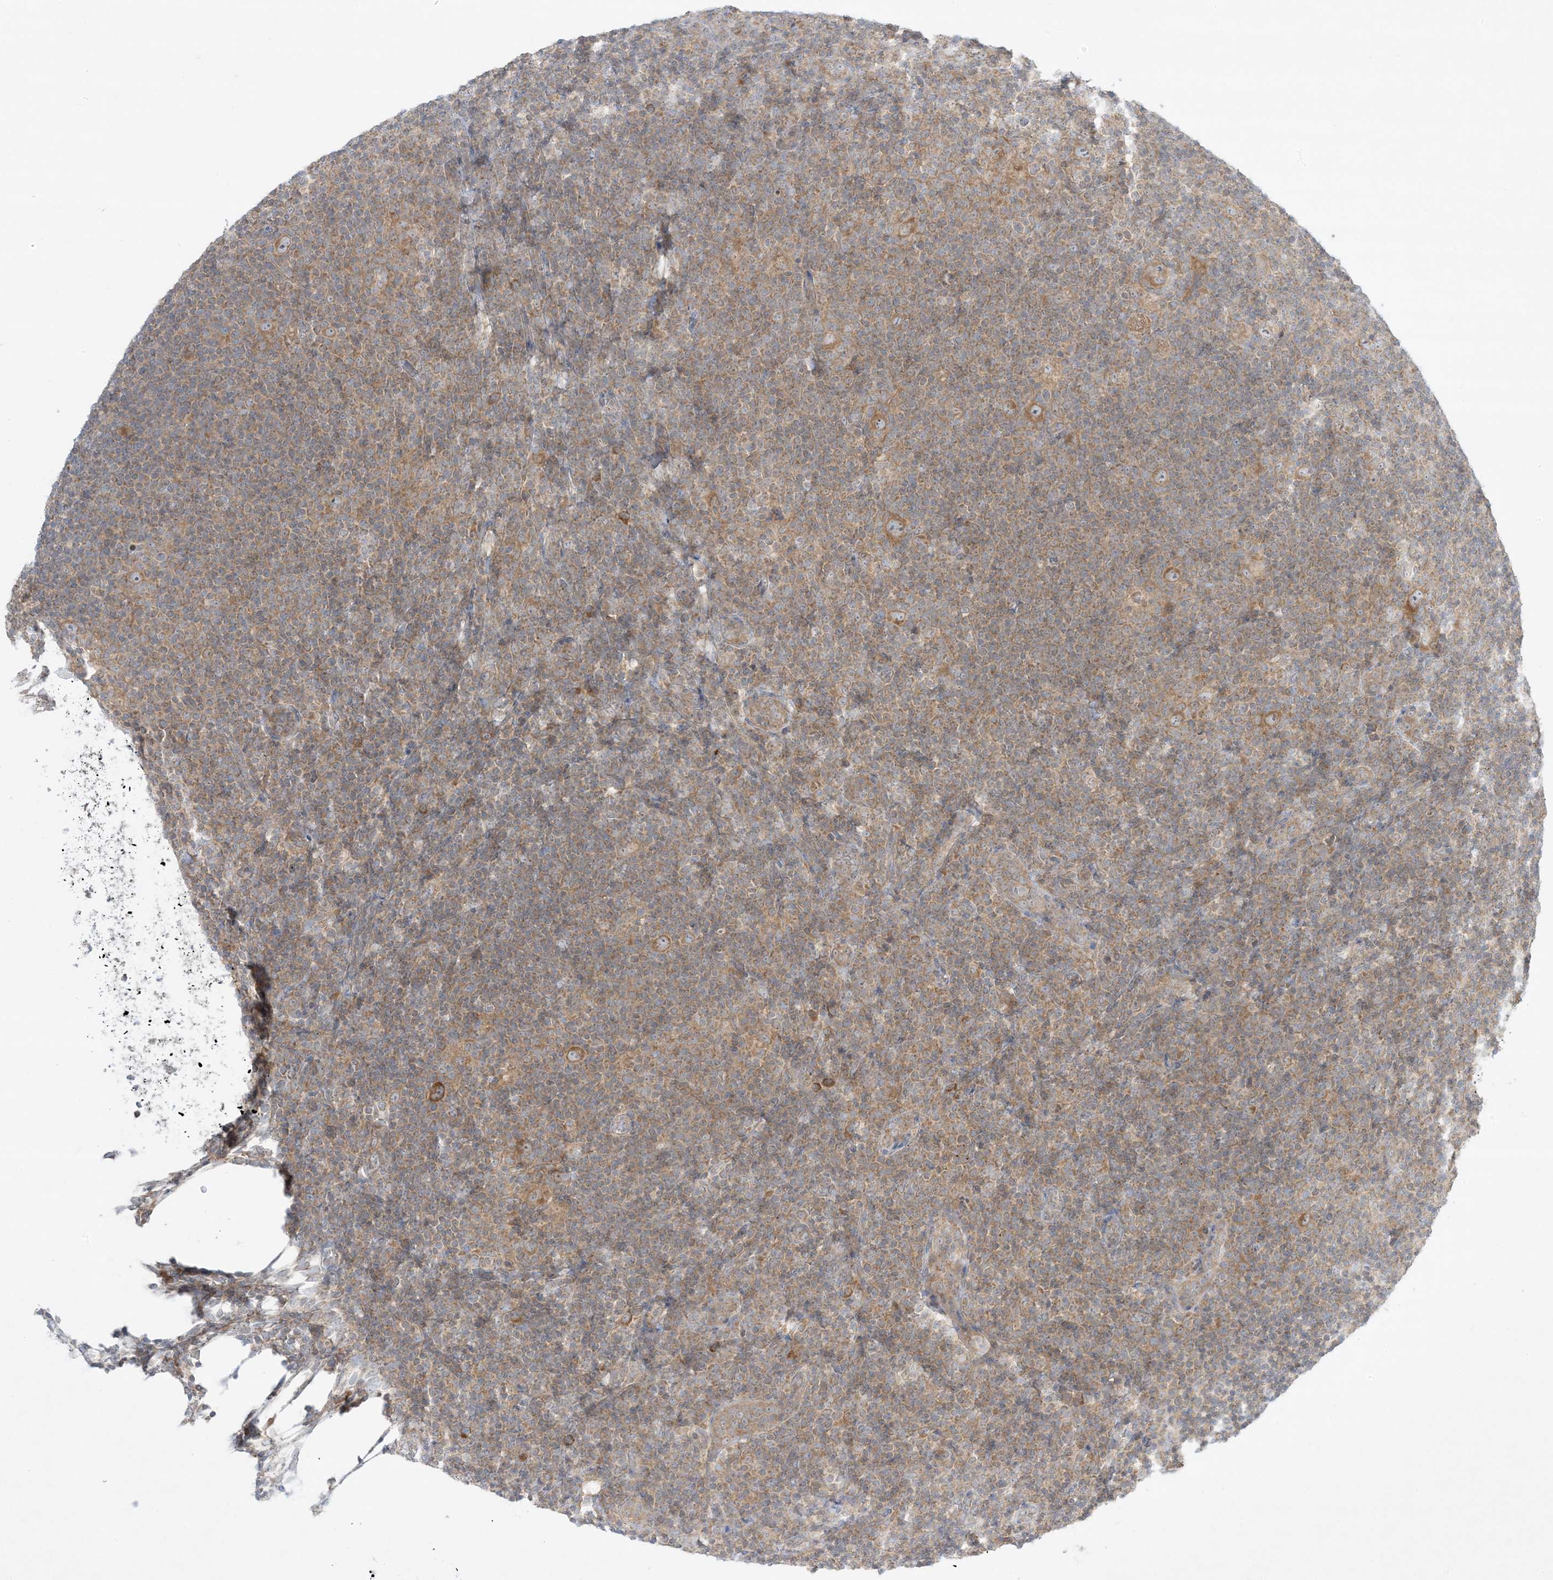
{"staining": {"intensity": "moderate", "quantity": ">75%", "location": "cytoplasmic/membranous"}, "tissue": "lymphoma", "cell_type": "Tumor cells", "image_type": "cancer", "snomed": [{"axis": "morphology", "description": "Hodgkin's disease, NOS"}, {"axis": "topography", "description": "Lymph node"}], "caption": "The immunohistochemical stain highlights moderate cytoplasmic/membranous expression in tumor cells of Hodgkin's disease tissue.", "gene": "RPP40", "patient": {"sex": "female", "age": 57}}